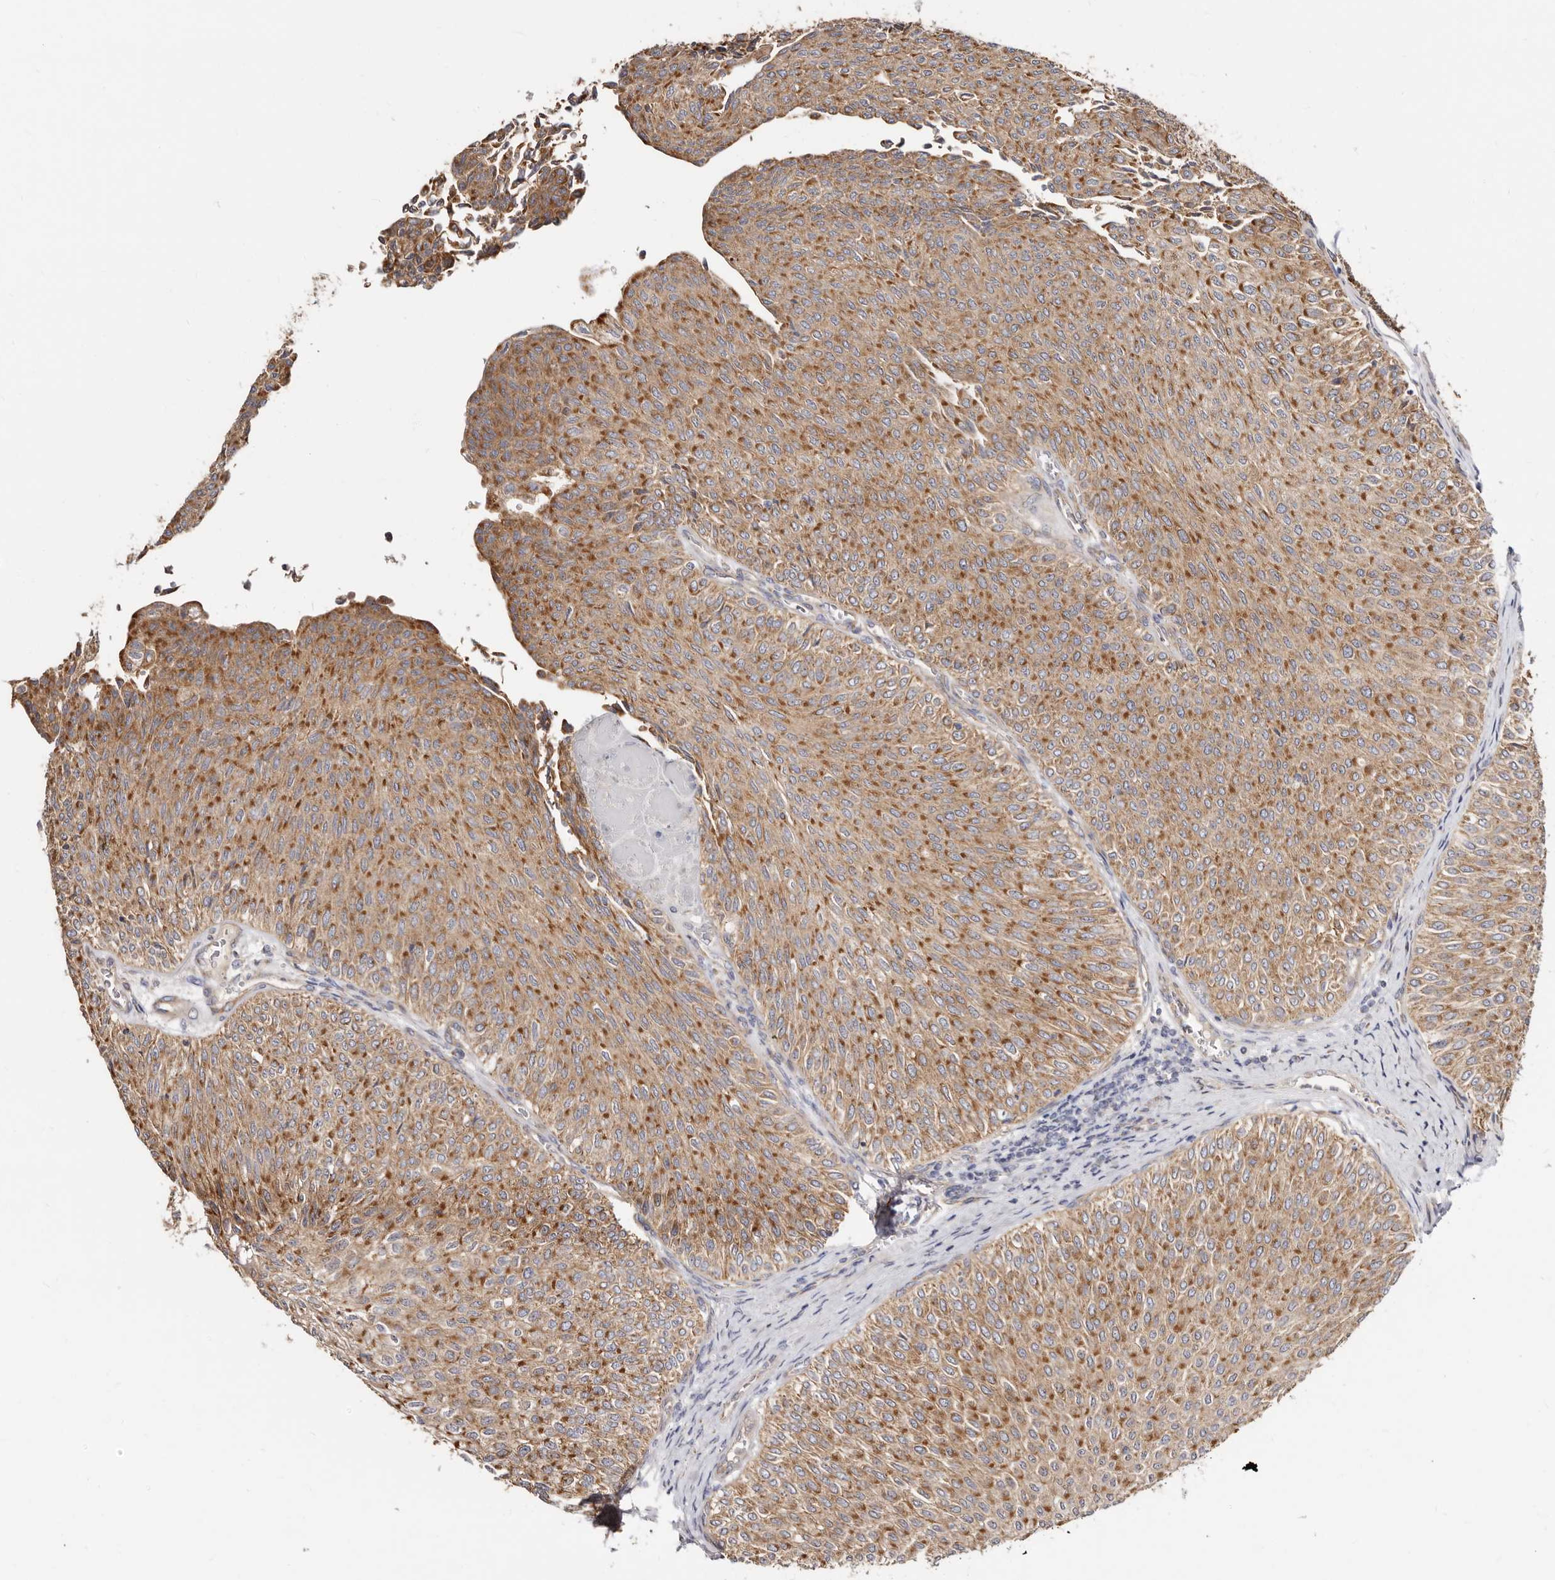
{"staining": {"intensity": "moderate", "quantity": ">75%", "location": "cytoplasmic/membranous"}, "tissue": "urothelial cancer", "cell_type": "Tumor cells", "image_type": "cancer", "snomed": [{"axis": "morphology", "description": "Urothelial carcinoma, Low grade"}, {"axis": "topography", "description": "Urinary bladder"}], "caption": "About >75% of tumor cells in urothelial cancer show moderate cytoplasmic/membranous protein positivity as visualized by brown immunohistochemical staining.", "gene": "BAIAP2L1", "patient": {"sex": "male", "age": 78}}